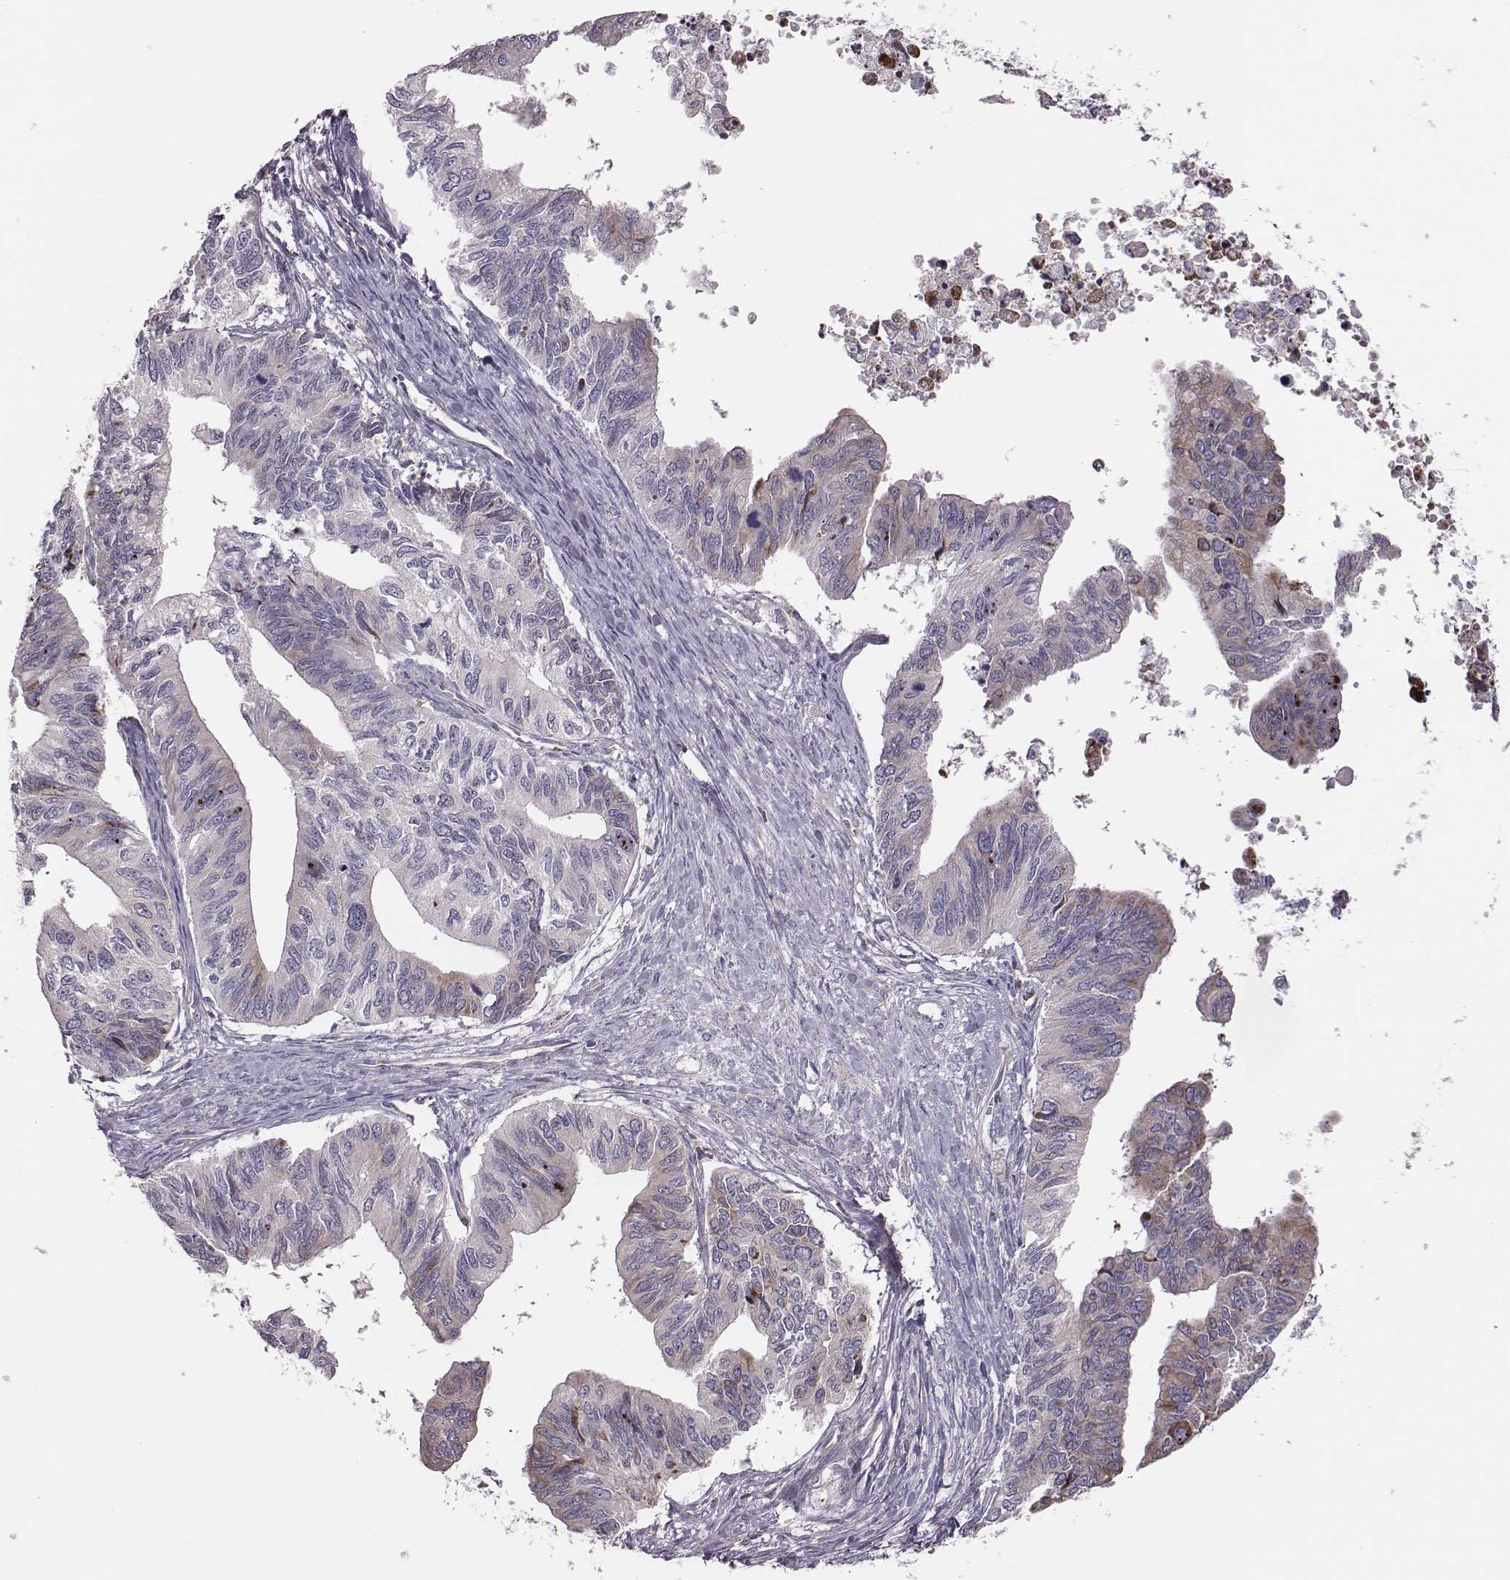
{"staining": {"intensity": "moderate", "quantity": "25%-75%", "location": "cytoplasmic/membranous"}, "tissue": "ovarian cancer", "cell_type": "Tumor cells", "image_type": "cancer", "snomed": [{"axis": "morphology", "description": "Cystadenocarcinoma, mucinous, NOS"}, {"axis": "topography", "description": "Ovary"}], "caption": "Moderate cytoplasmic/membranous expression for a protein is present in about 25%-75% of tumor cells of ovarian mucinous cystadenocarcinoma using immunohistochemistry (IHC).", "gene": "SELENOI", "patient": {"sex": "female", "age": 76}}